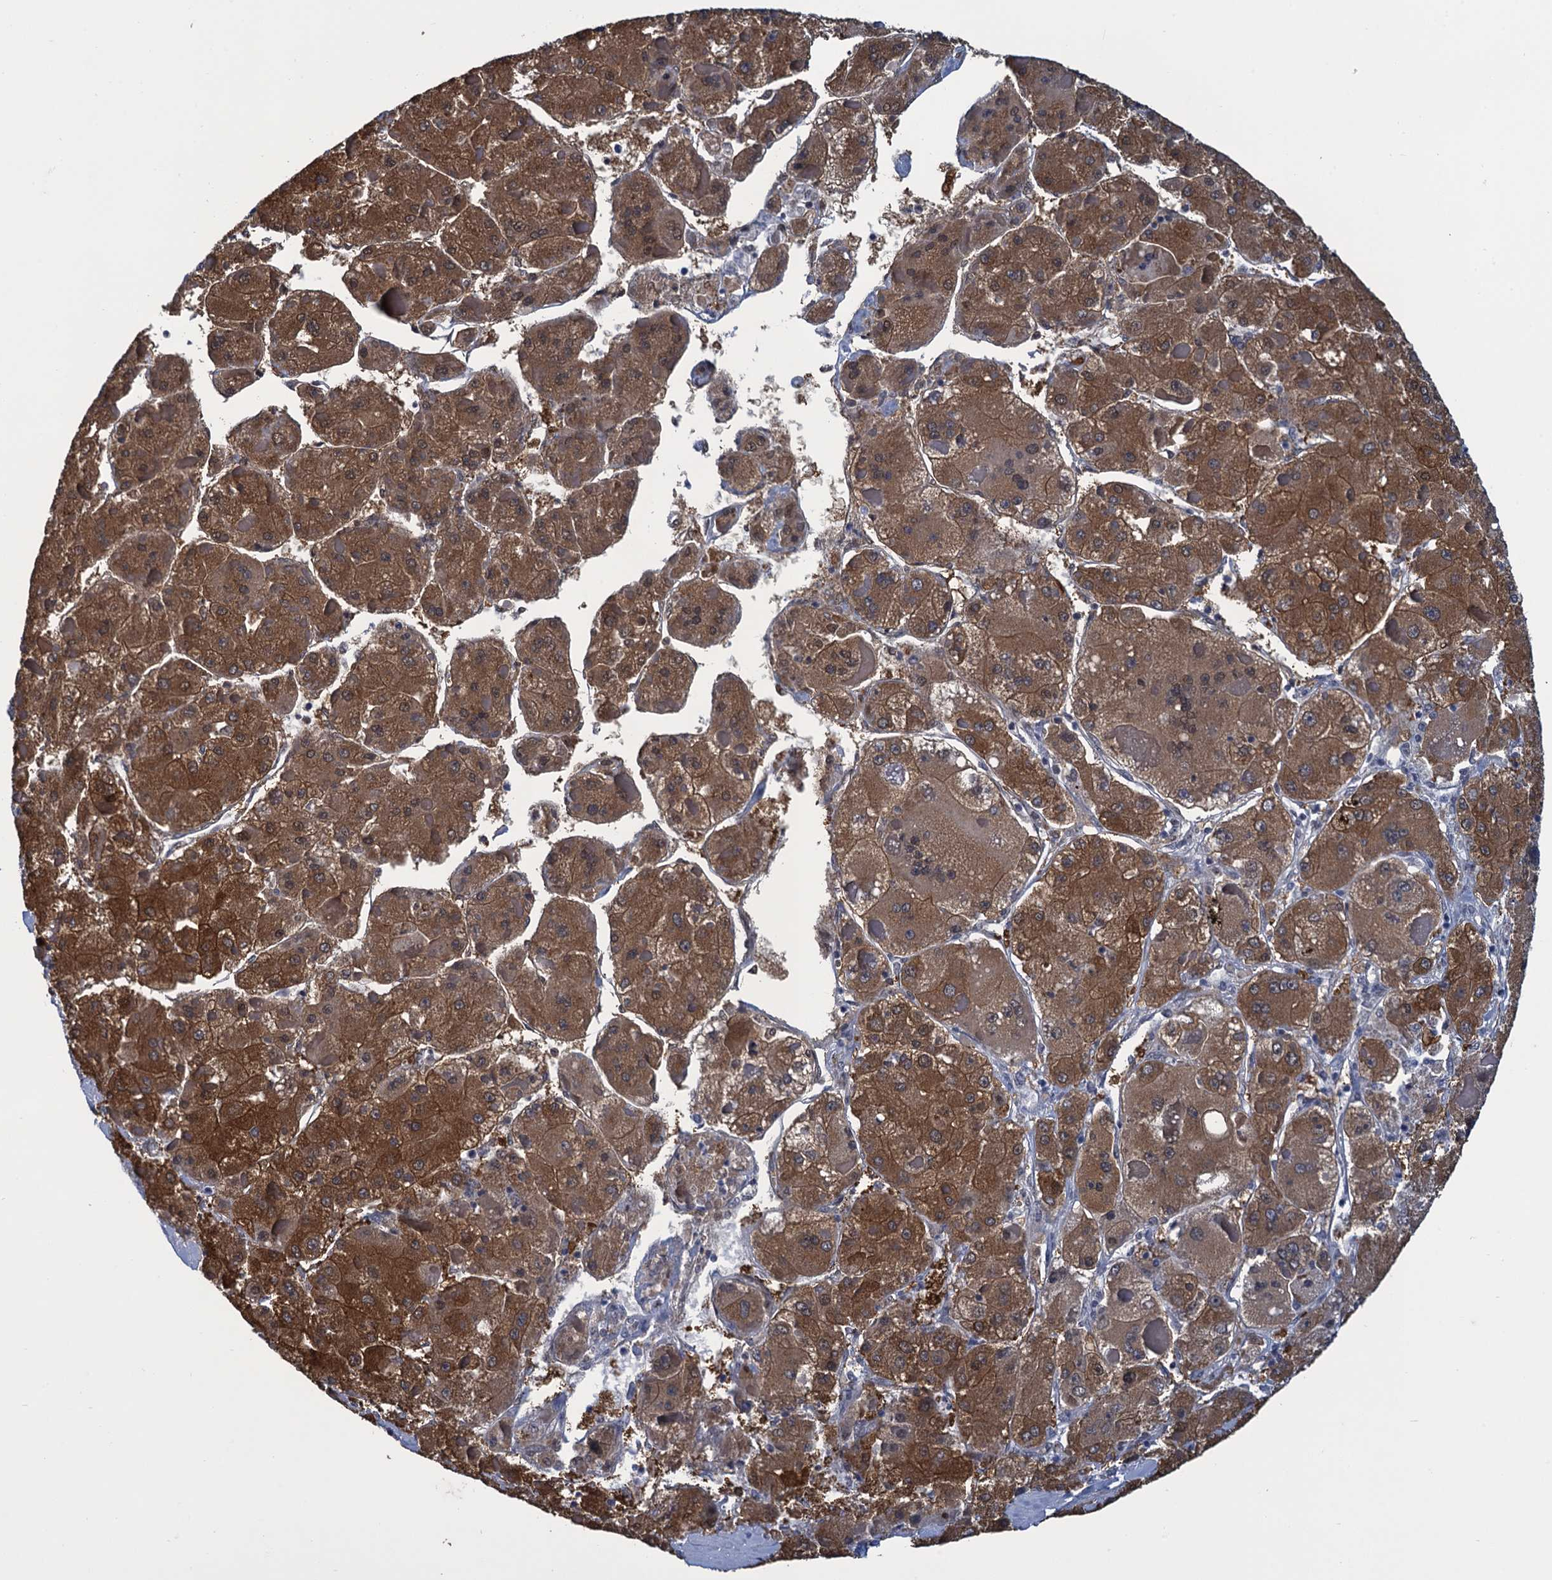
{"staining": {"intensity": "moderate", "quantity": ">75%", "location": "cytoplasmic/membranous"}, "tissue": "liver cancer", "cell_type": "Tumor cells", "image_type": "cancer", "snomed": [{"axis": "morphology", "description": "Carcinoma, Hepatocellular, NOS"}, {"axis": "topography", "description": "Liver"}], "caption": "This is an image of immunohistochemistry (IHC) staining of liver hepatocellular carcinoma, which shows moderate expression in the cytoplasmic/membranous of tumor cells.", "gene": "GINS3", "patient": {"sex": "female", "age": 73}}